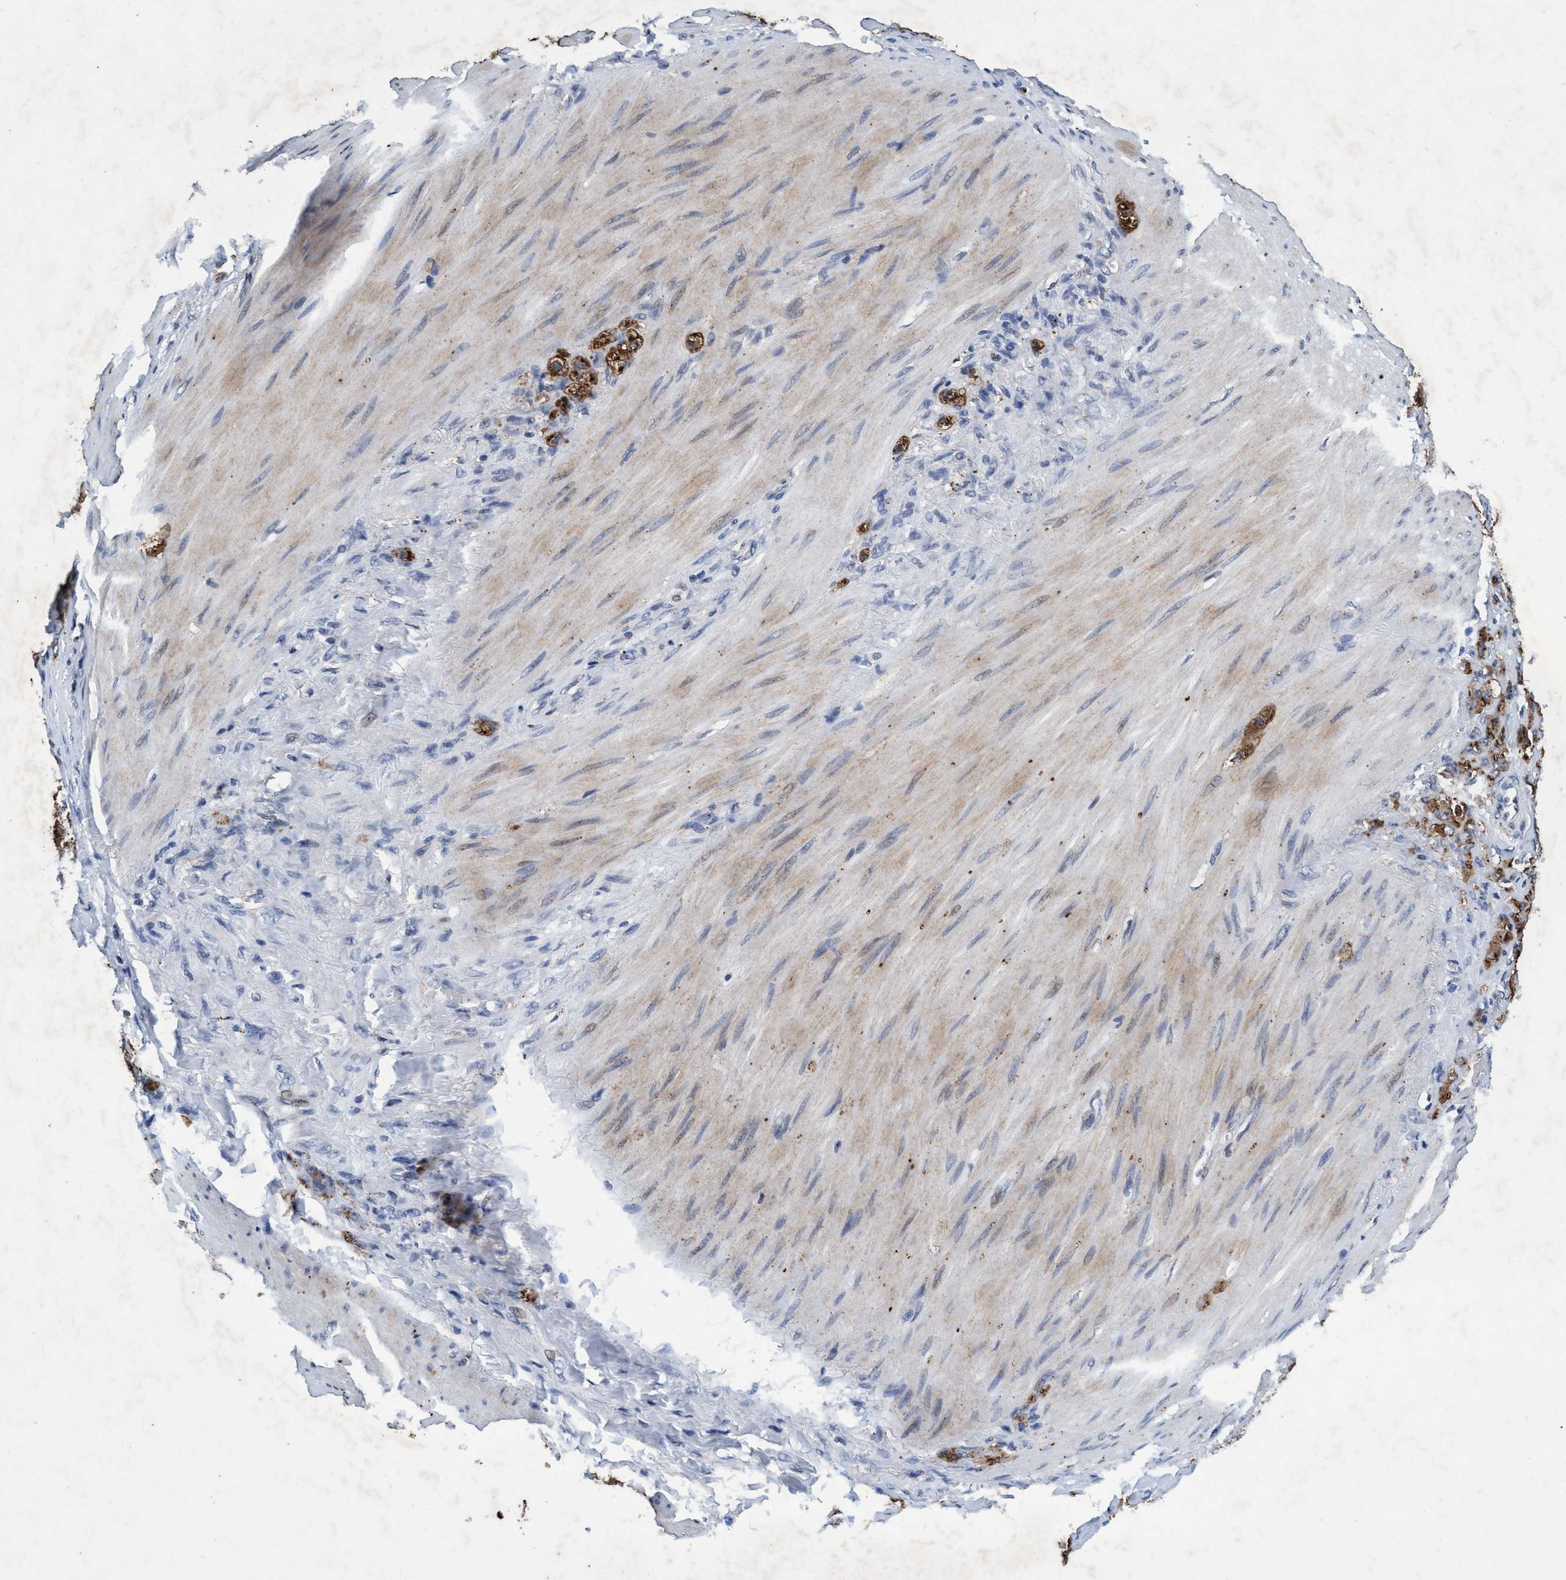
{"staining": {"intensity": "moderate", "quantity": ">75%", "location": "cytoplasmic/membranous"}, "tissue": "stomach cancer", "cell_type": "Tumor cells", "image_type": "cancer", "snomed": [{"axis": "morphology", "description": "Adenocarcinoma, NOS"}, {"axis": "topography", "description": "Stomach"}], "caption": "About >75% of tumor cells in human adenocarcinoma (stomach) demonstrate moderate cytoplasmic/membranous protein expression as visualized by brown immunohistochemical staining.", "gene": "GRB14", "patient": {"sex": "male", "age": 82}}